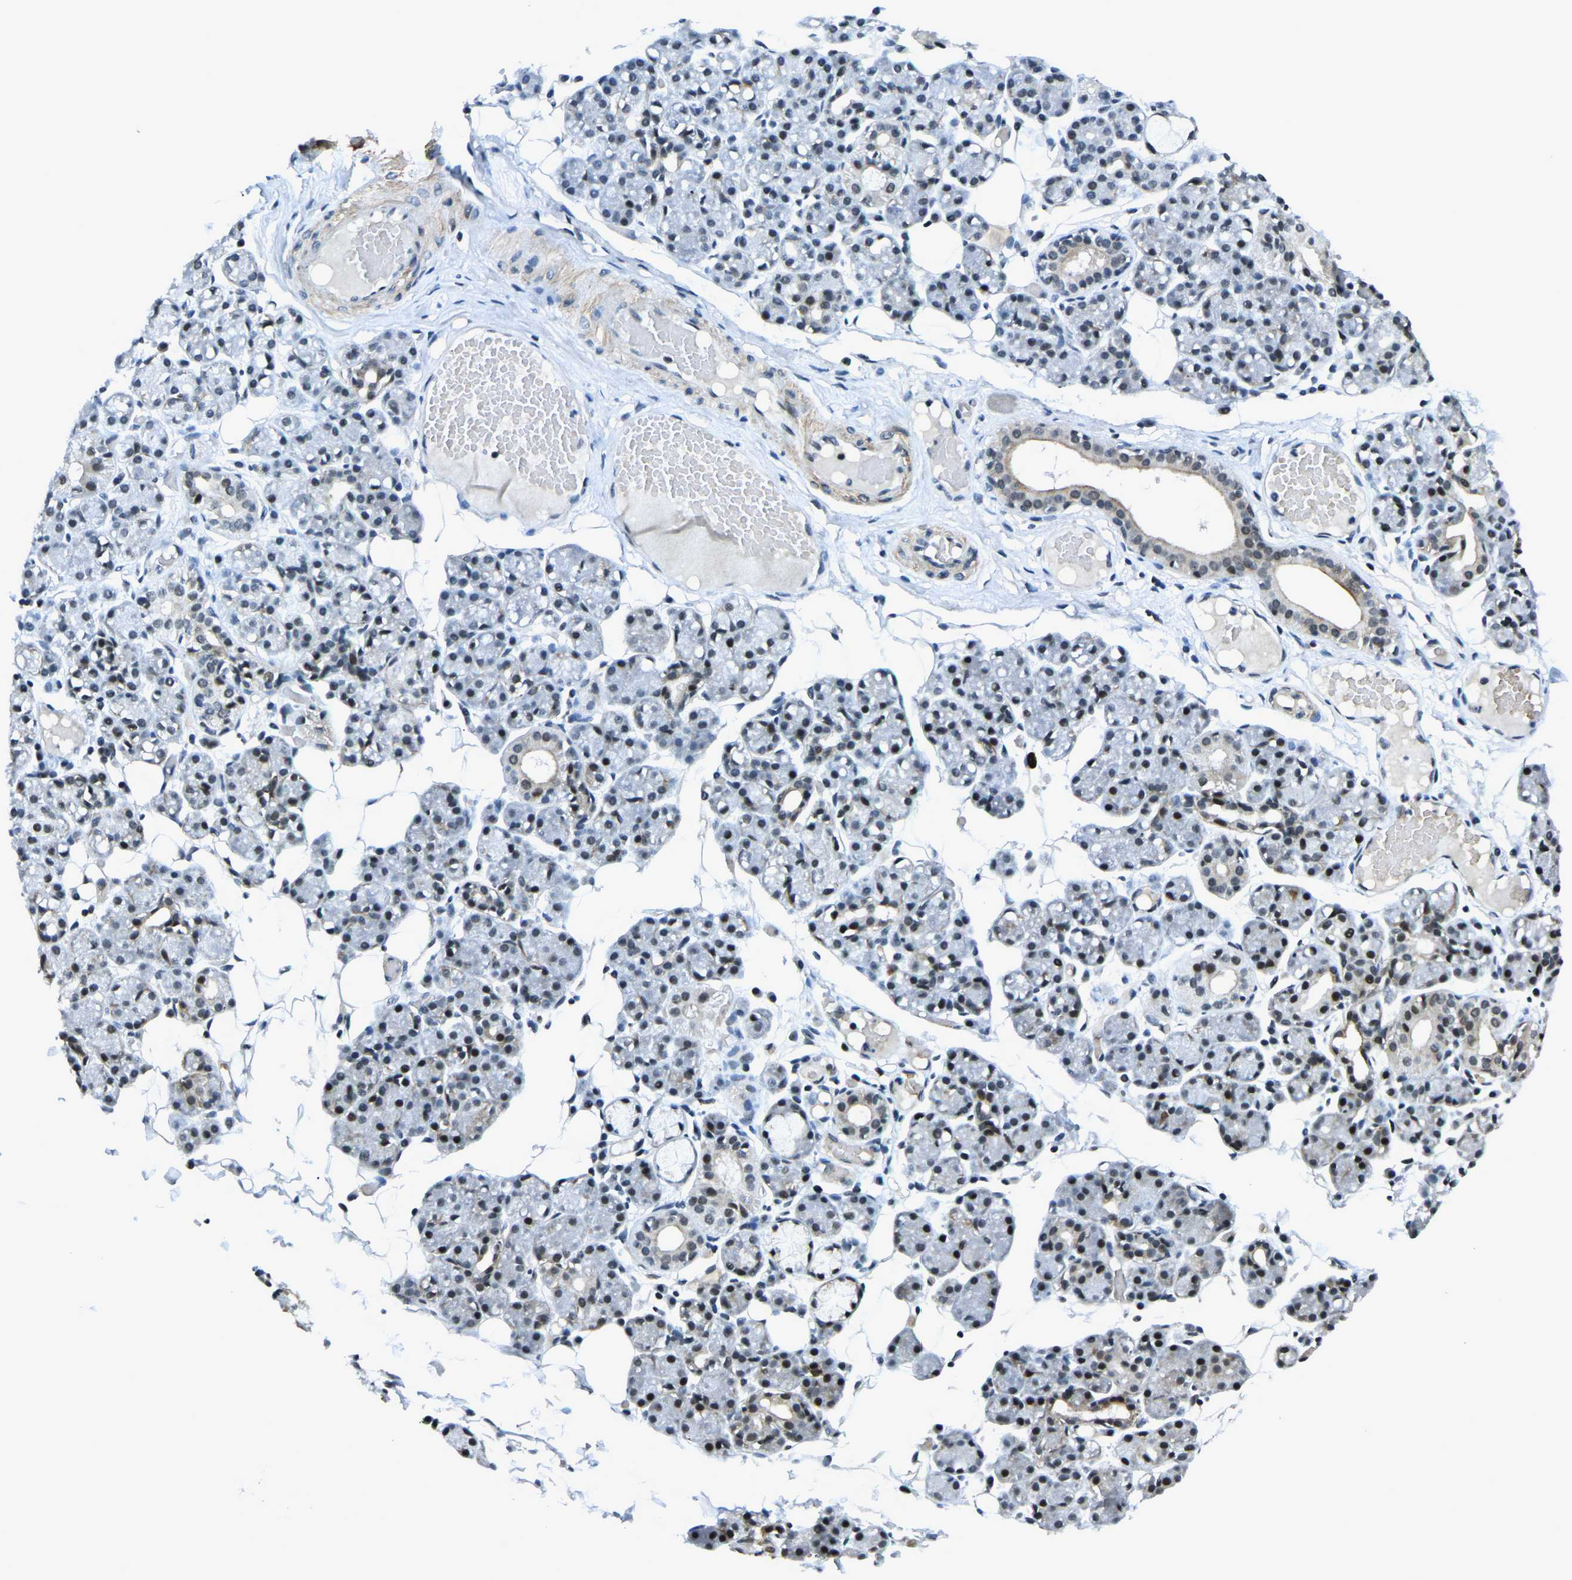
{"staining": {"intensity": "weak", "quantity": "25%-75%", "location": "nuclear"}, "tissue": "salivary gland", "cell_type": "Glandular cells", "image_type": "normal", "snomed": [{"axis": "morphology", "description": "Normal tissue, NOS"}, {"axis": "topography", "description": "Salivary gland"}], "caption": "Immunohistochemistry of normal human salivary gland demonstrates low levels of weak nuclear positivity in approximately 25%-75% of glandular cells.", "gene": "PRCC", "patient": {"sex": "male", "age": 63}}